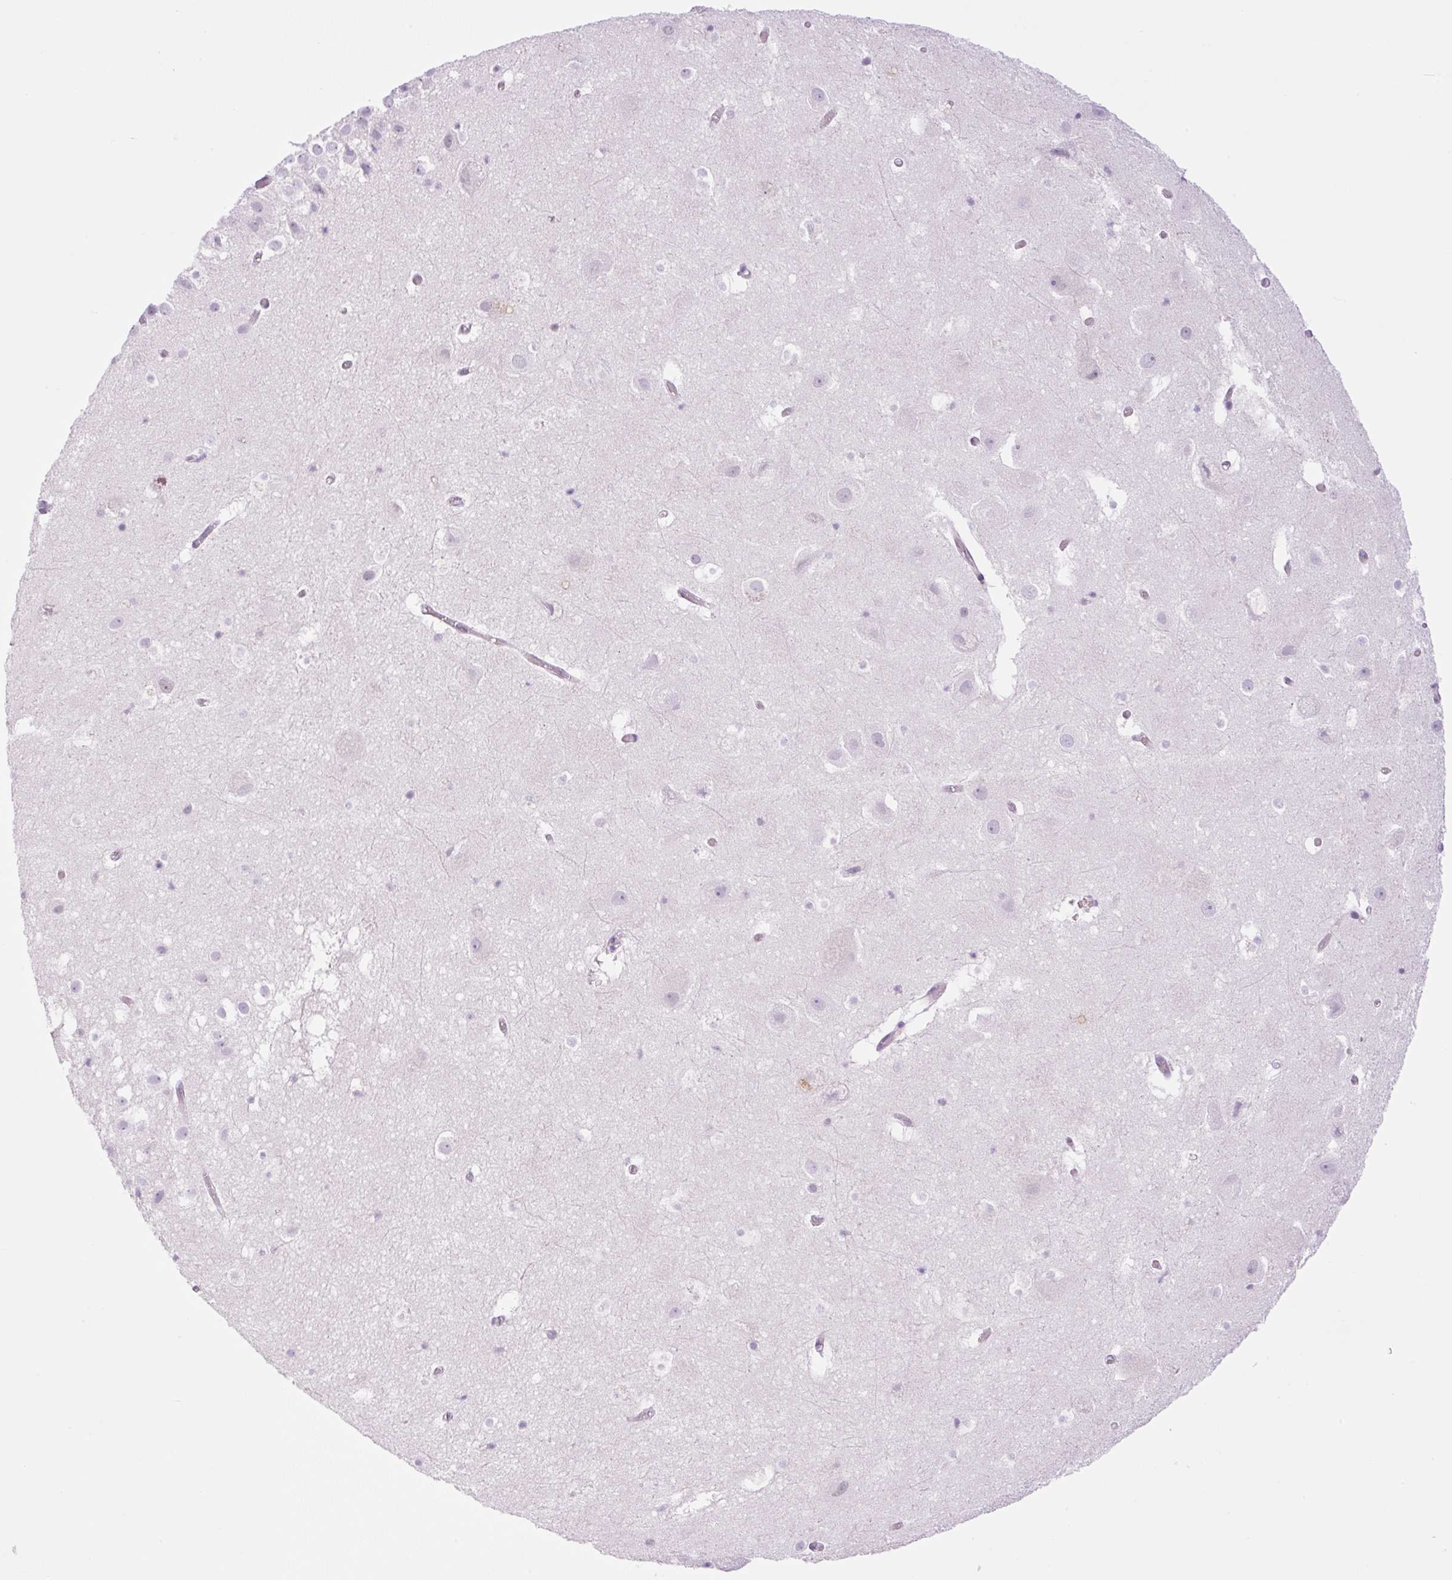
{"staining": {"intensity": "negative", "quantity": "none", "location": "none"}, "tissue": "hippocampus", "cell_type": "Glial cells", "image_type": "normal", "snomed": [{"axis": "morphology", "description": "Normal tissue, NOS"}, {"axis": "topography", "description": "Hippocampus"}], "caption": "This image is of normal hippocampus stained with IHC to label a protein in brown with the nuclei are counter-stained blue. There is no staining in glial cells.", "gene": "PALM3", "patient": {"sex": "female", "age": 52}}